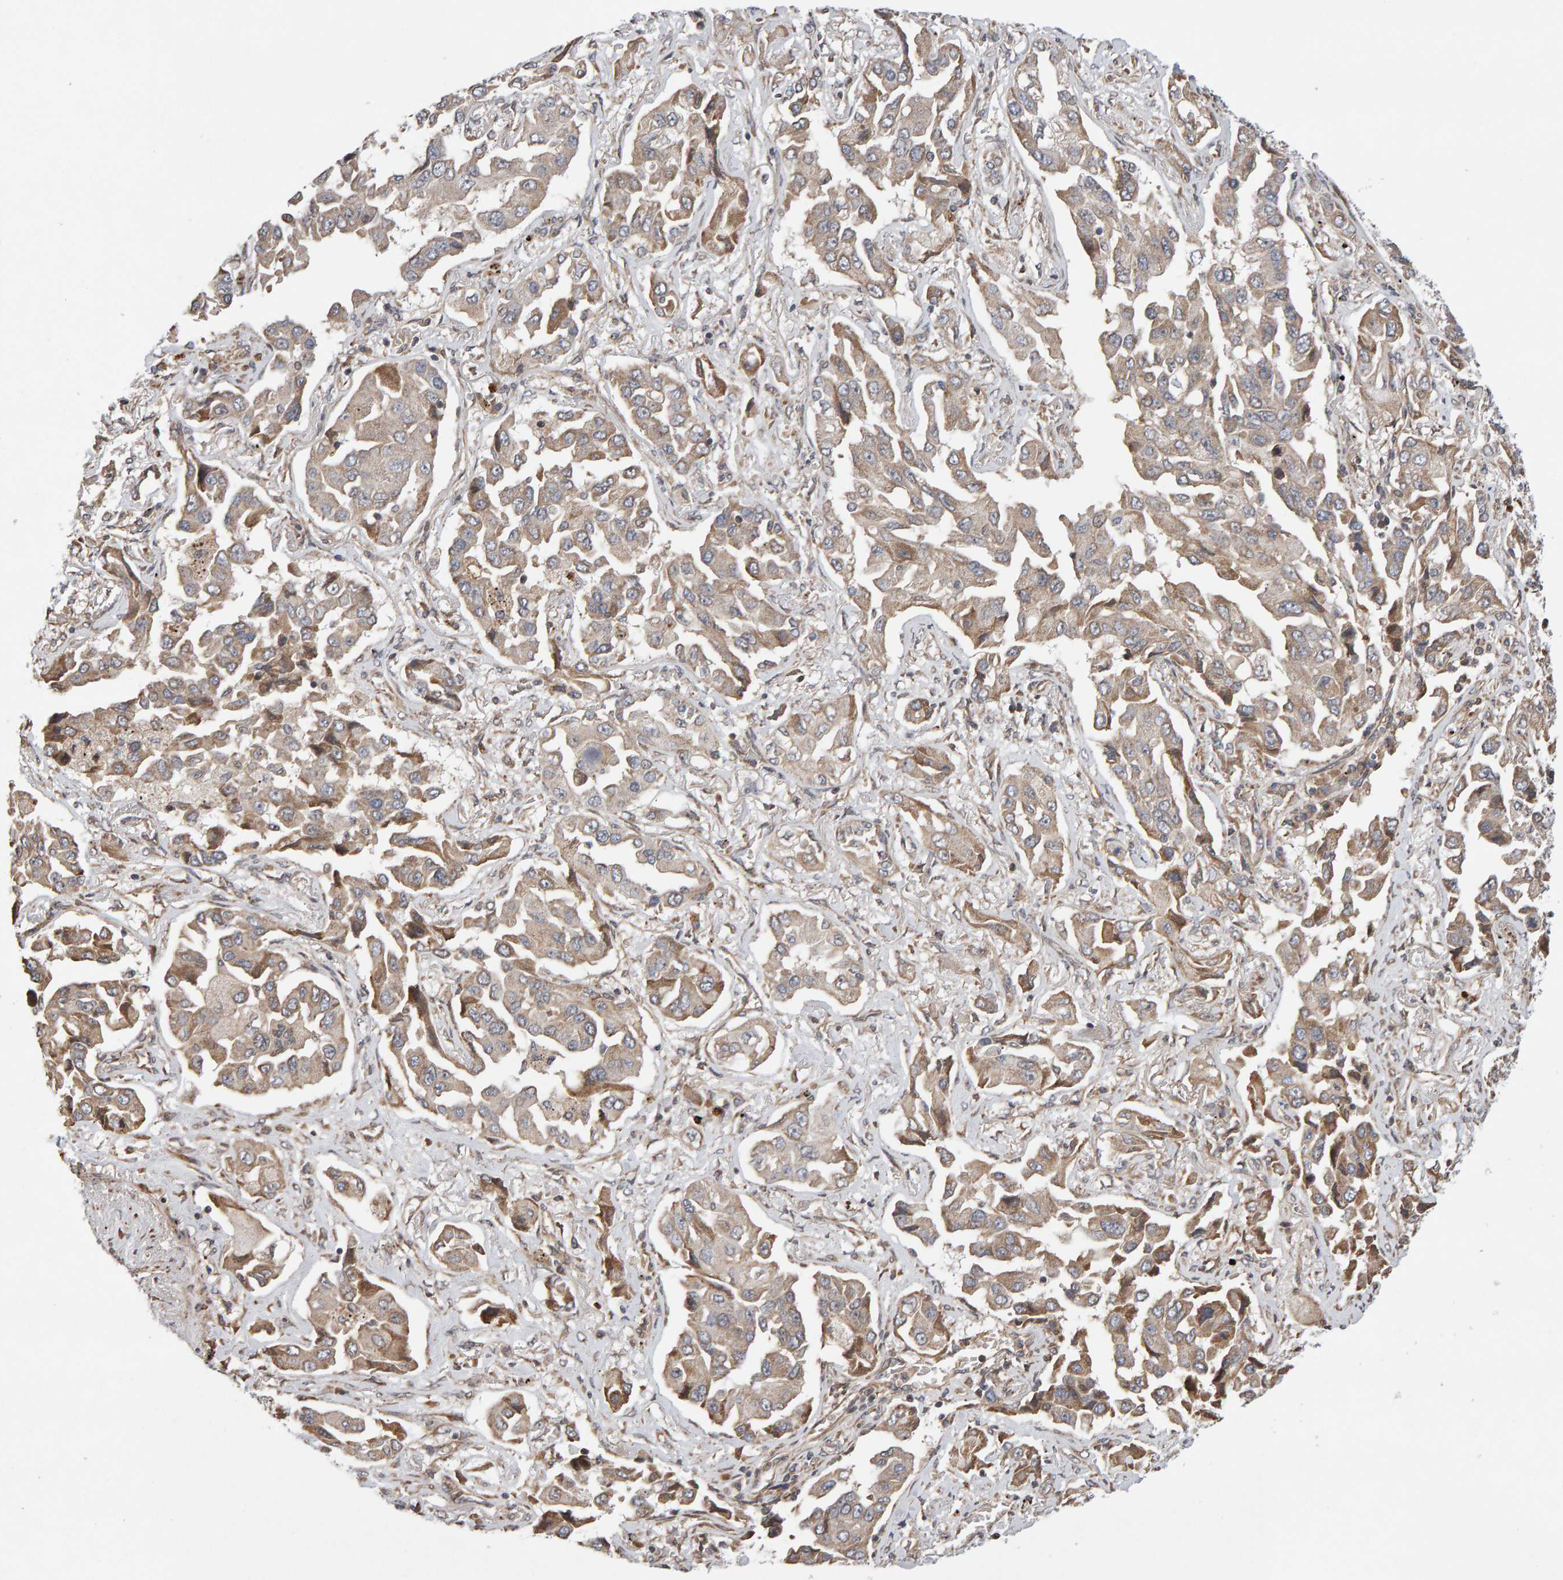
{"staining": {"intensity": "weak", "quantity": "25%-75%", "location": "cytoplasmic/membranous"}, "tissue": "lung cancer", "cell_type": "Tumor cells", "image_type": "cancer", "snomed": [{"axis": "morphology", "description": "Adenocarcinoma, NOS"}, {"axis": "topography", "description": "Lung"}], "caption": "Brown immunohistochemical staining in adenocarcinoma (lung) reveals weak cytoplasmic/membranous positivity in about 25%-75% of tumor cells.", "gene": "LZTS1", "patient": {"sex": "female", "age": 65}}